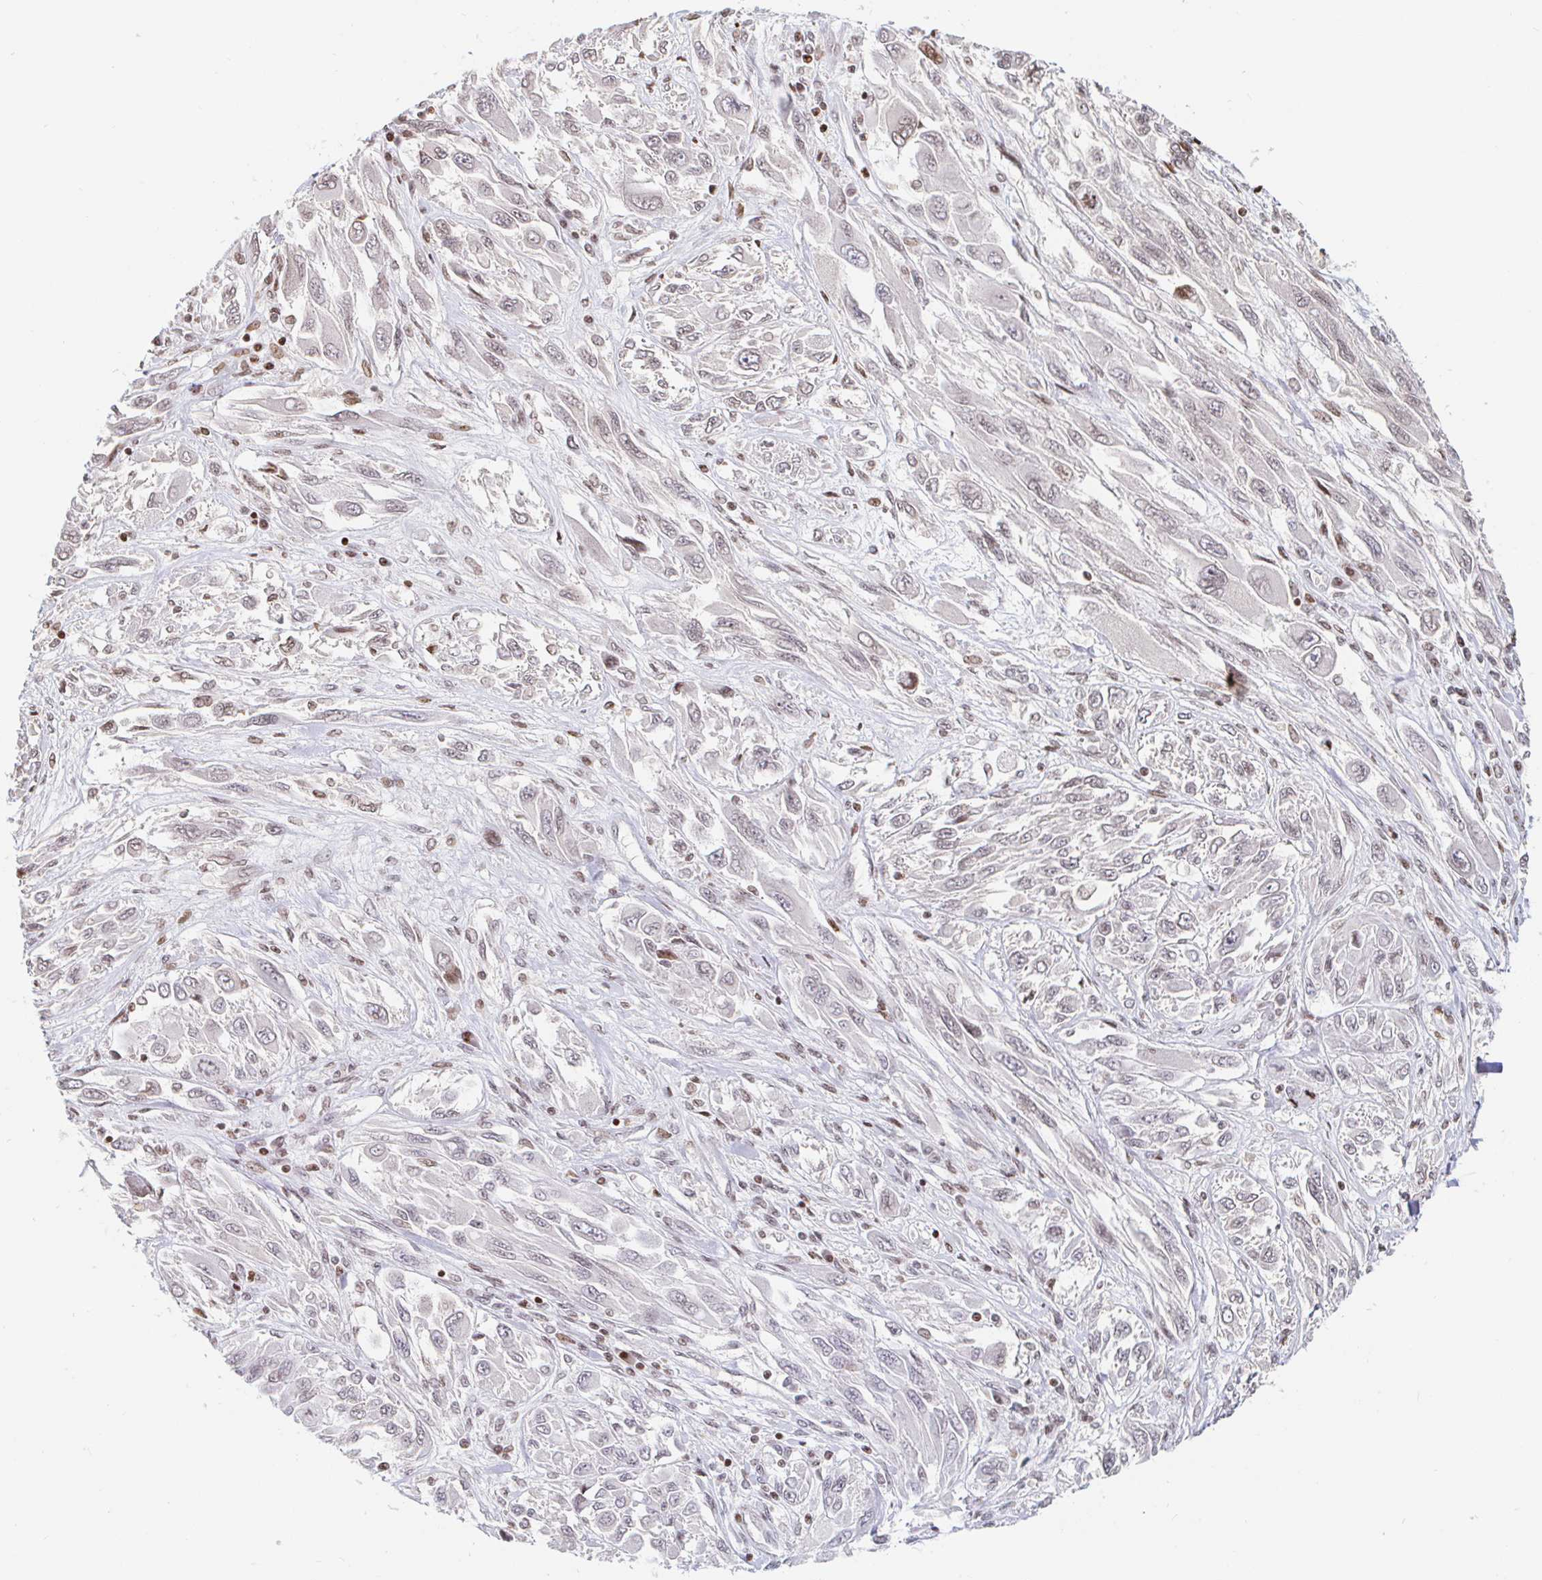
{"staining": {"intensity": "weak", "quantity": "<25%", "location": "nuclear"}, "tissue": "melanoma", "cell_type": "Tumor cells", "image_type": "cancer", "snomed": [{"axis": "morphology", "description": "Malignant melanoma, NOS"}, {"axis": "topography", "description": "Skin"}], "caption": "Immunohistochemistry photomicrograph of melanoma stained for a protein (brown), which reveals no positivity in tumor cells.", "gene": "HOXC10", "patient": {"sex": "female", "age": 91}}